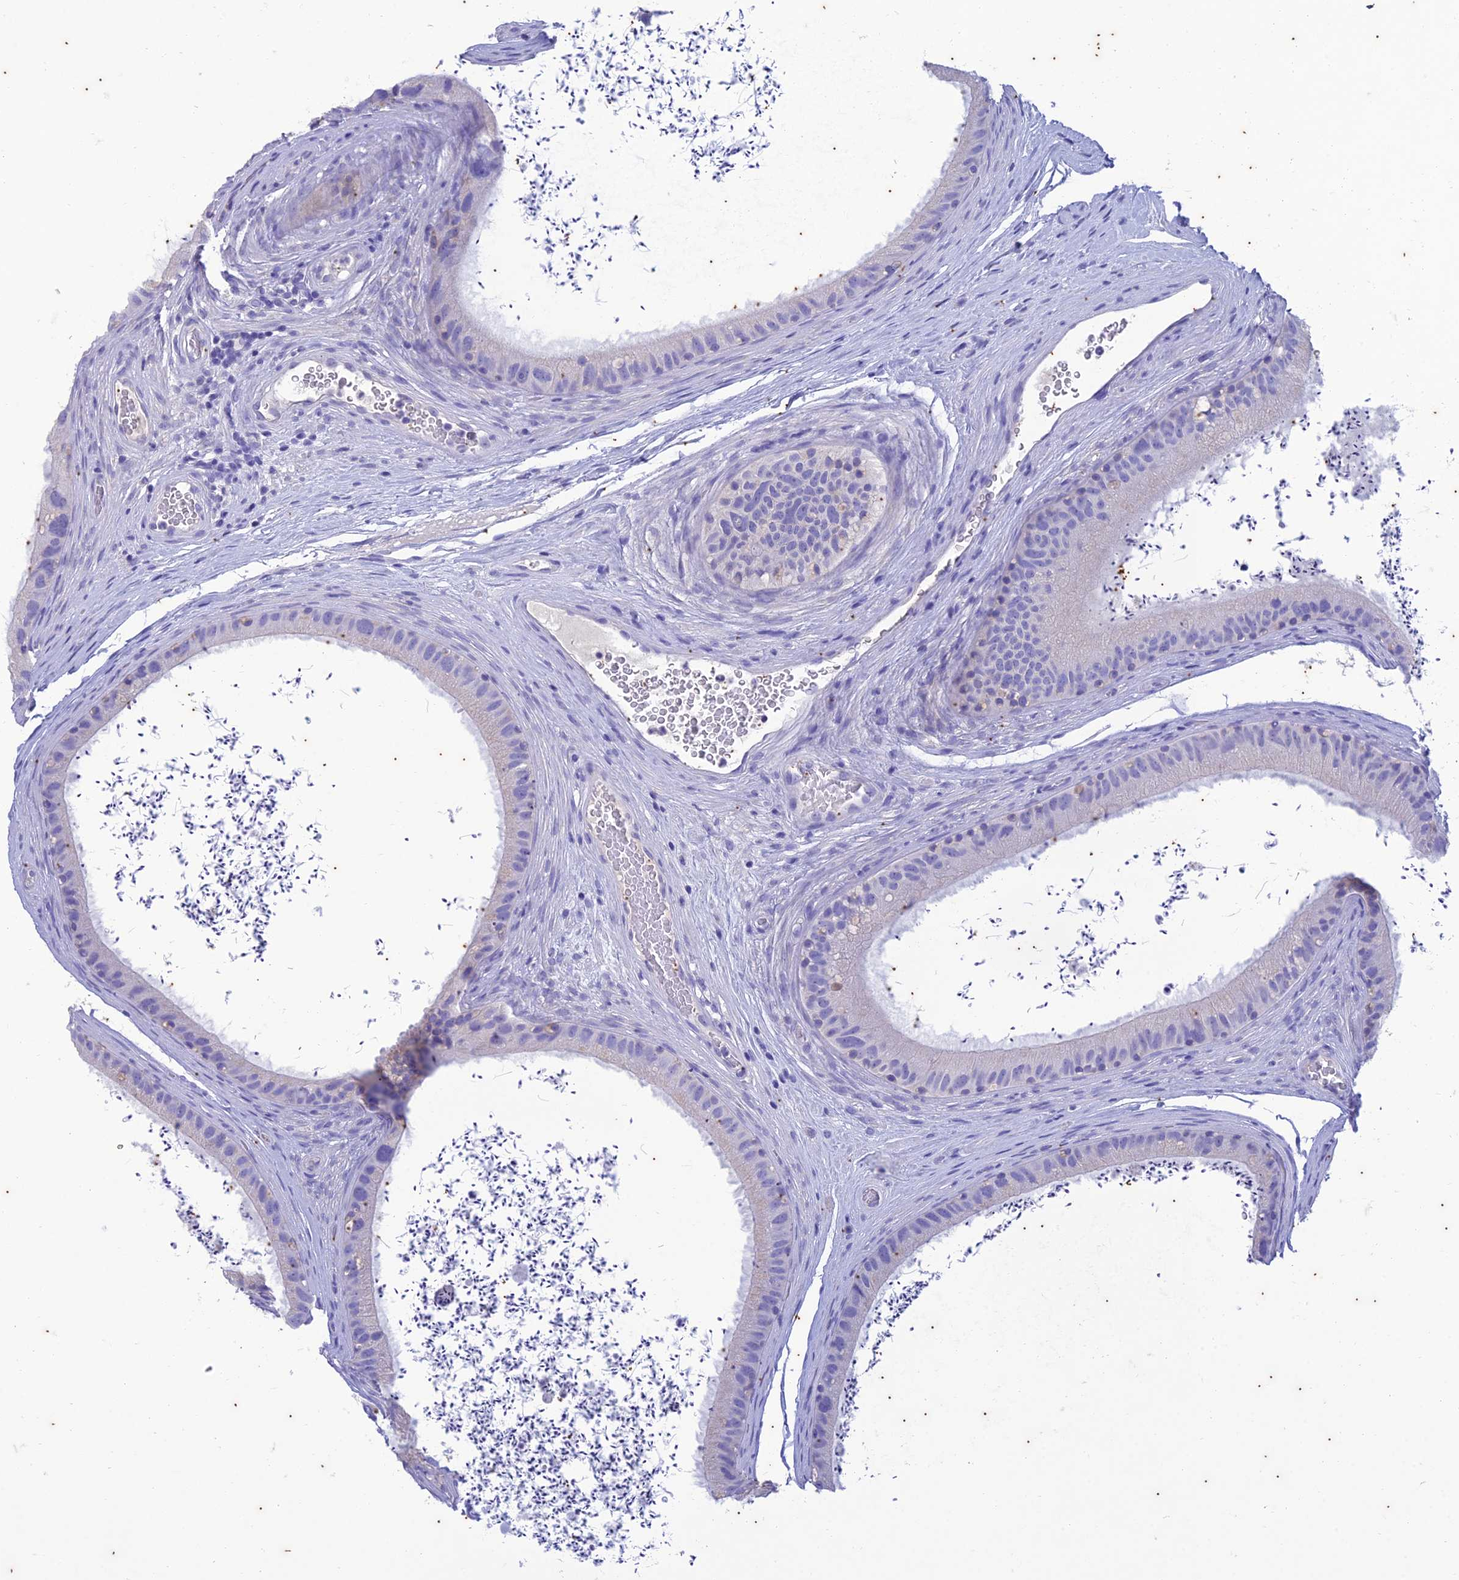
{"staining": {"intensity": "negative", "quantity": "none", "location": "none"}, "tissue": "epididymis", "cell_type": "Glandular cells", "image_type": "normal", "snomed": [{"axis": "morphology", "description": "Normal tissue, NOS"}, {"axis": "topography", "description": "Epididymis, spermatic cord, NOS"}], "caption": "Glandular cells show no significant protein expression in benign epididymis. (DAB (3,3'-diaminobenzidine) immunohistochemistry (IHC), high magnification).", "gene": "TMEM40", "patient": {"sex": "male", "age": 50}}